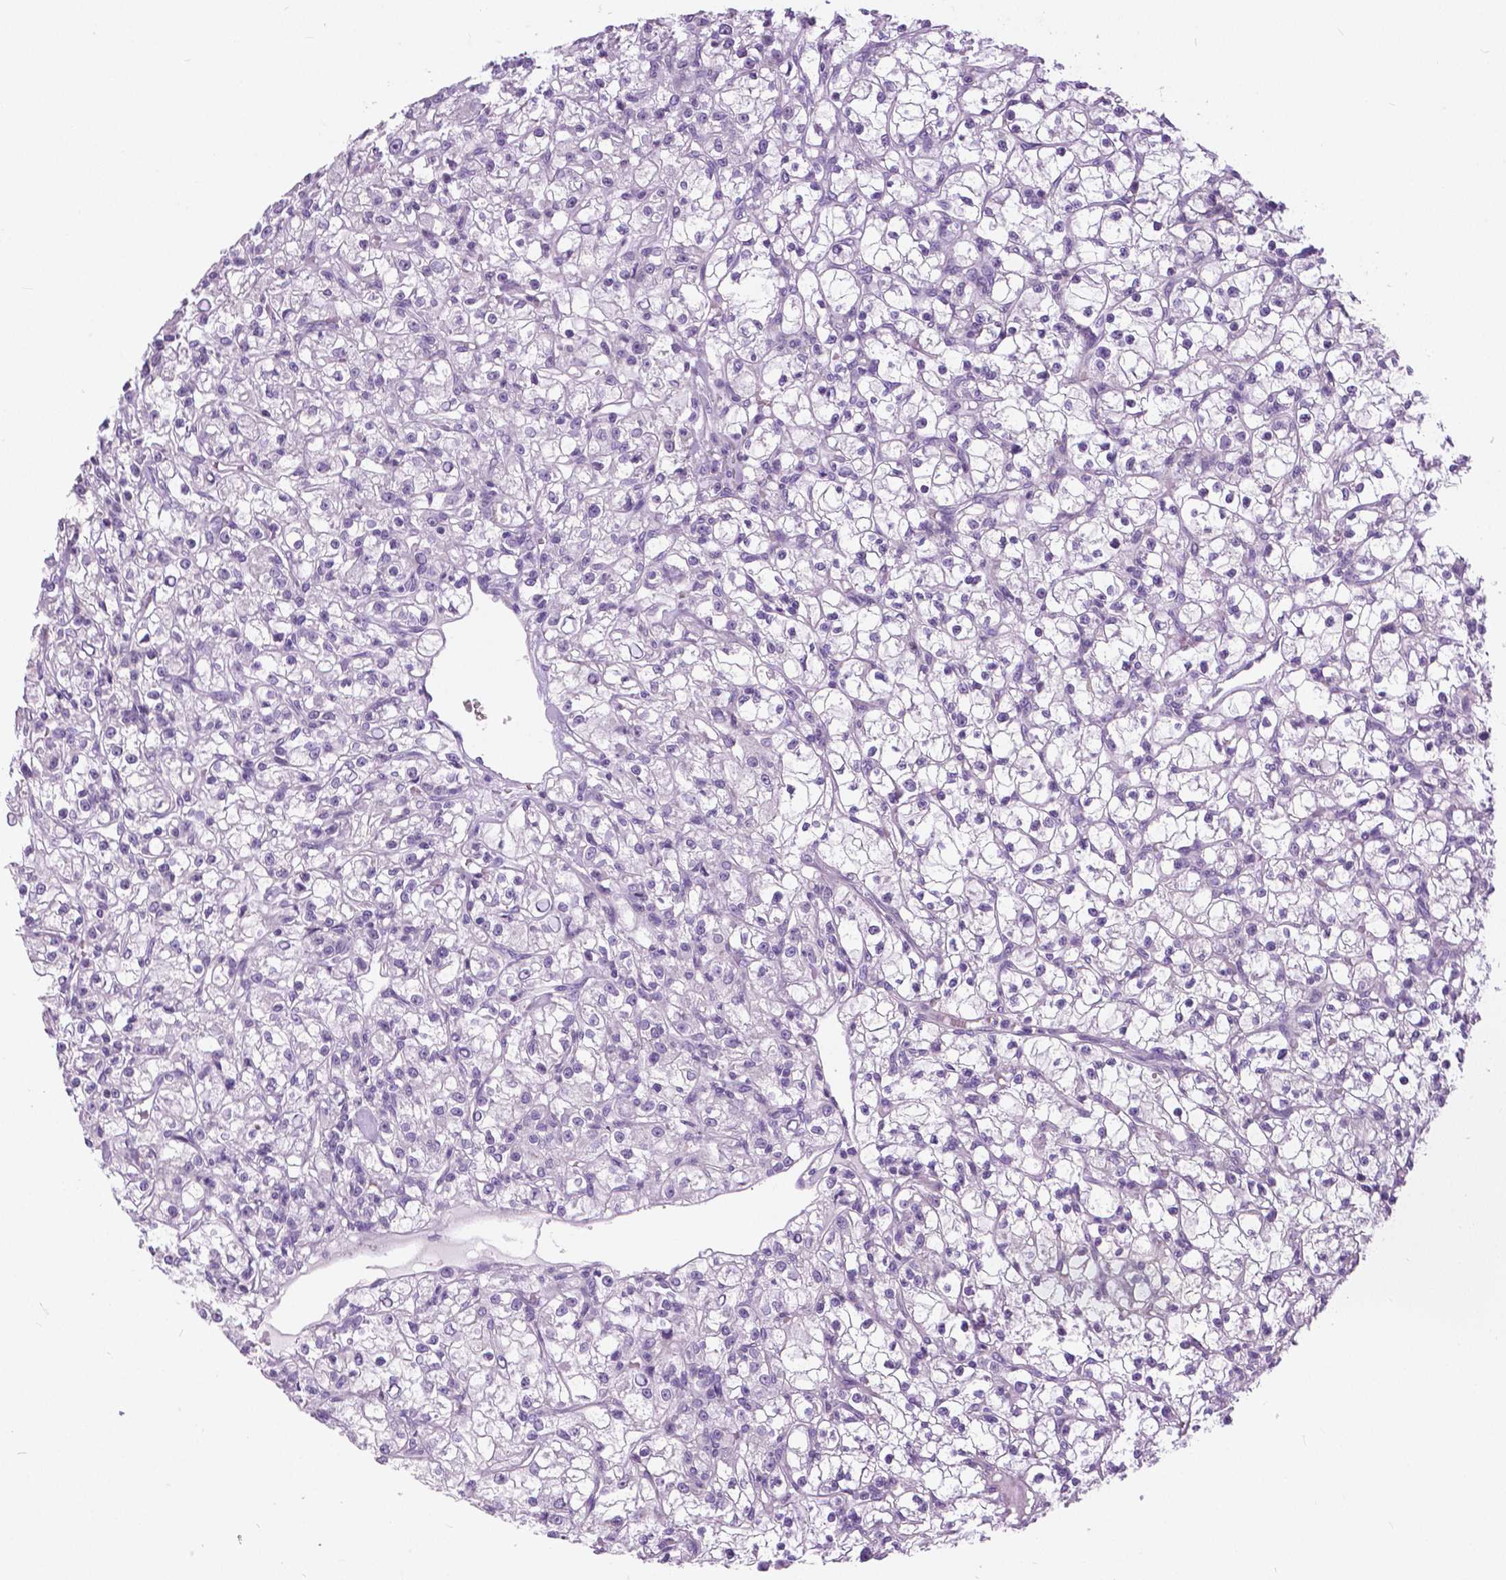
{"staining": {"intensity": "negative", "quantity": "none", "location": "none"}, "tissue": "renal cancer", "cell_type": "Tumor cells", "image_type": "cancer", "snomed": [{"axis": "morphology", "description": "Adenocarcinoma, NOS"}, {"axis": "topography", "description": "Kidney"}], "caption": "An IHC histopathology image of renal cancer (adenocarcinoma) is shown. There is no staining in tumor cells of renal cancer (adenocarcinoma).", "gene": "TP53TG5", "patient": {"sex": "female", "age": 59}}